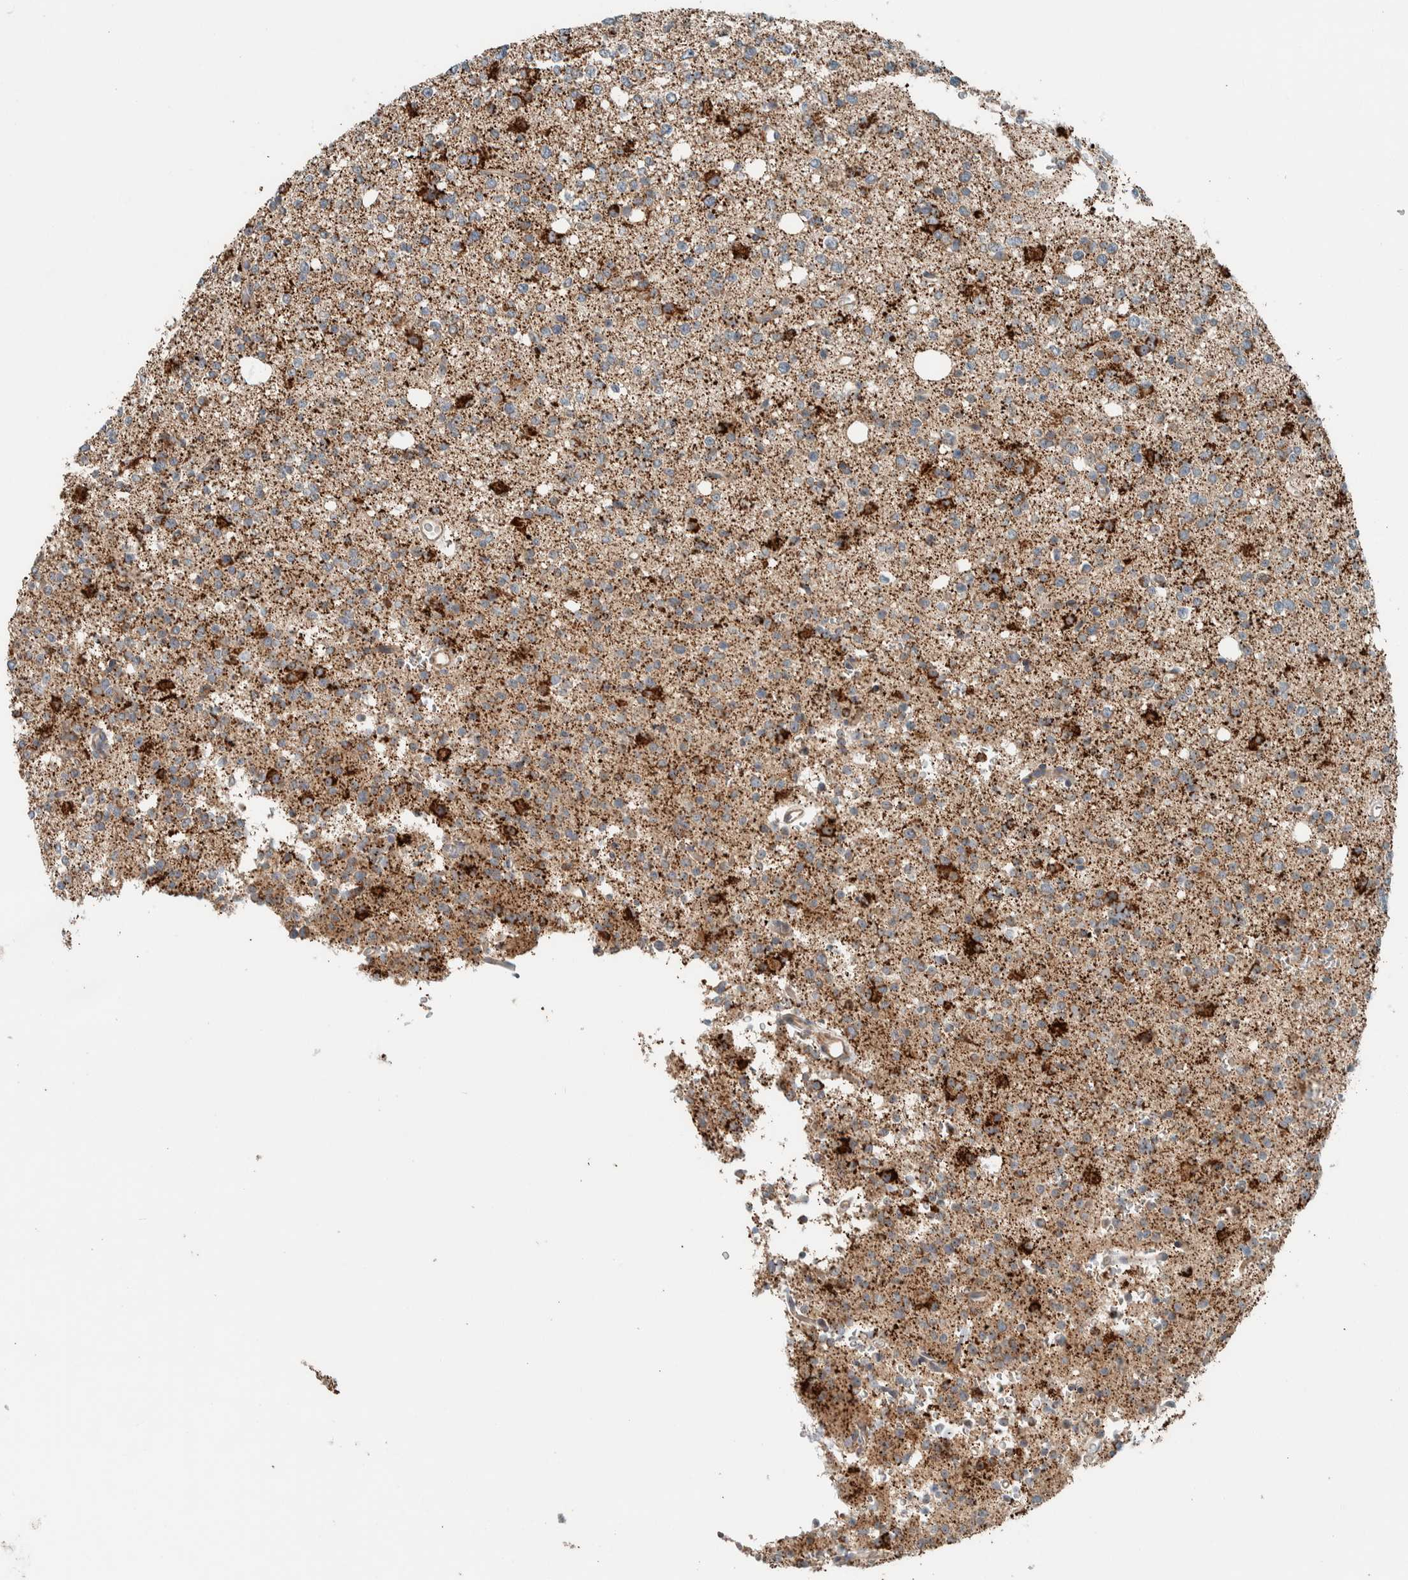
{"staining": {"intensity": "weak", "quantity": ">75%", "location": "cytoplasmic/membranous"}, "tissue": "glioma", "cell_type": "Tumor cells", "image_type": "cancer", "snomed": [{"axis": "morphology", "description": "Glioma, malignant, High grade"}, {"axis": "topography", "description": "Brain"}], "caption": "Immunohistochemical staining of human glioma shows low levels of weak cytoplasmic/membranous protein staining in about >75% of tumor cells.", "gene": "SLFN12L", "patient": {"sex": "female", "age": 62}}